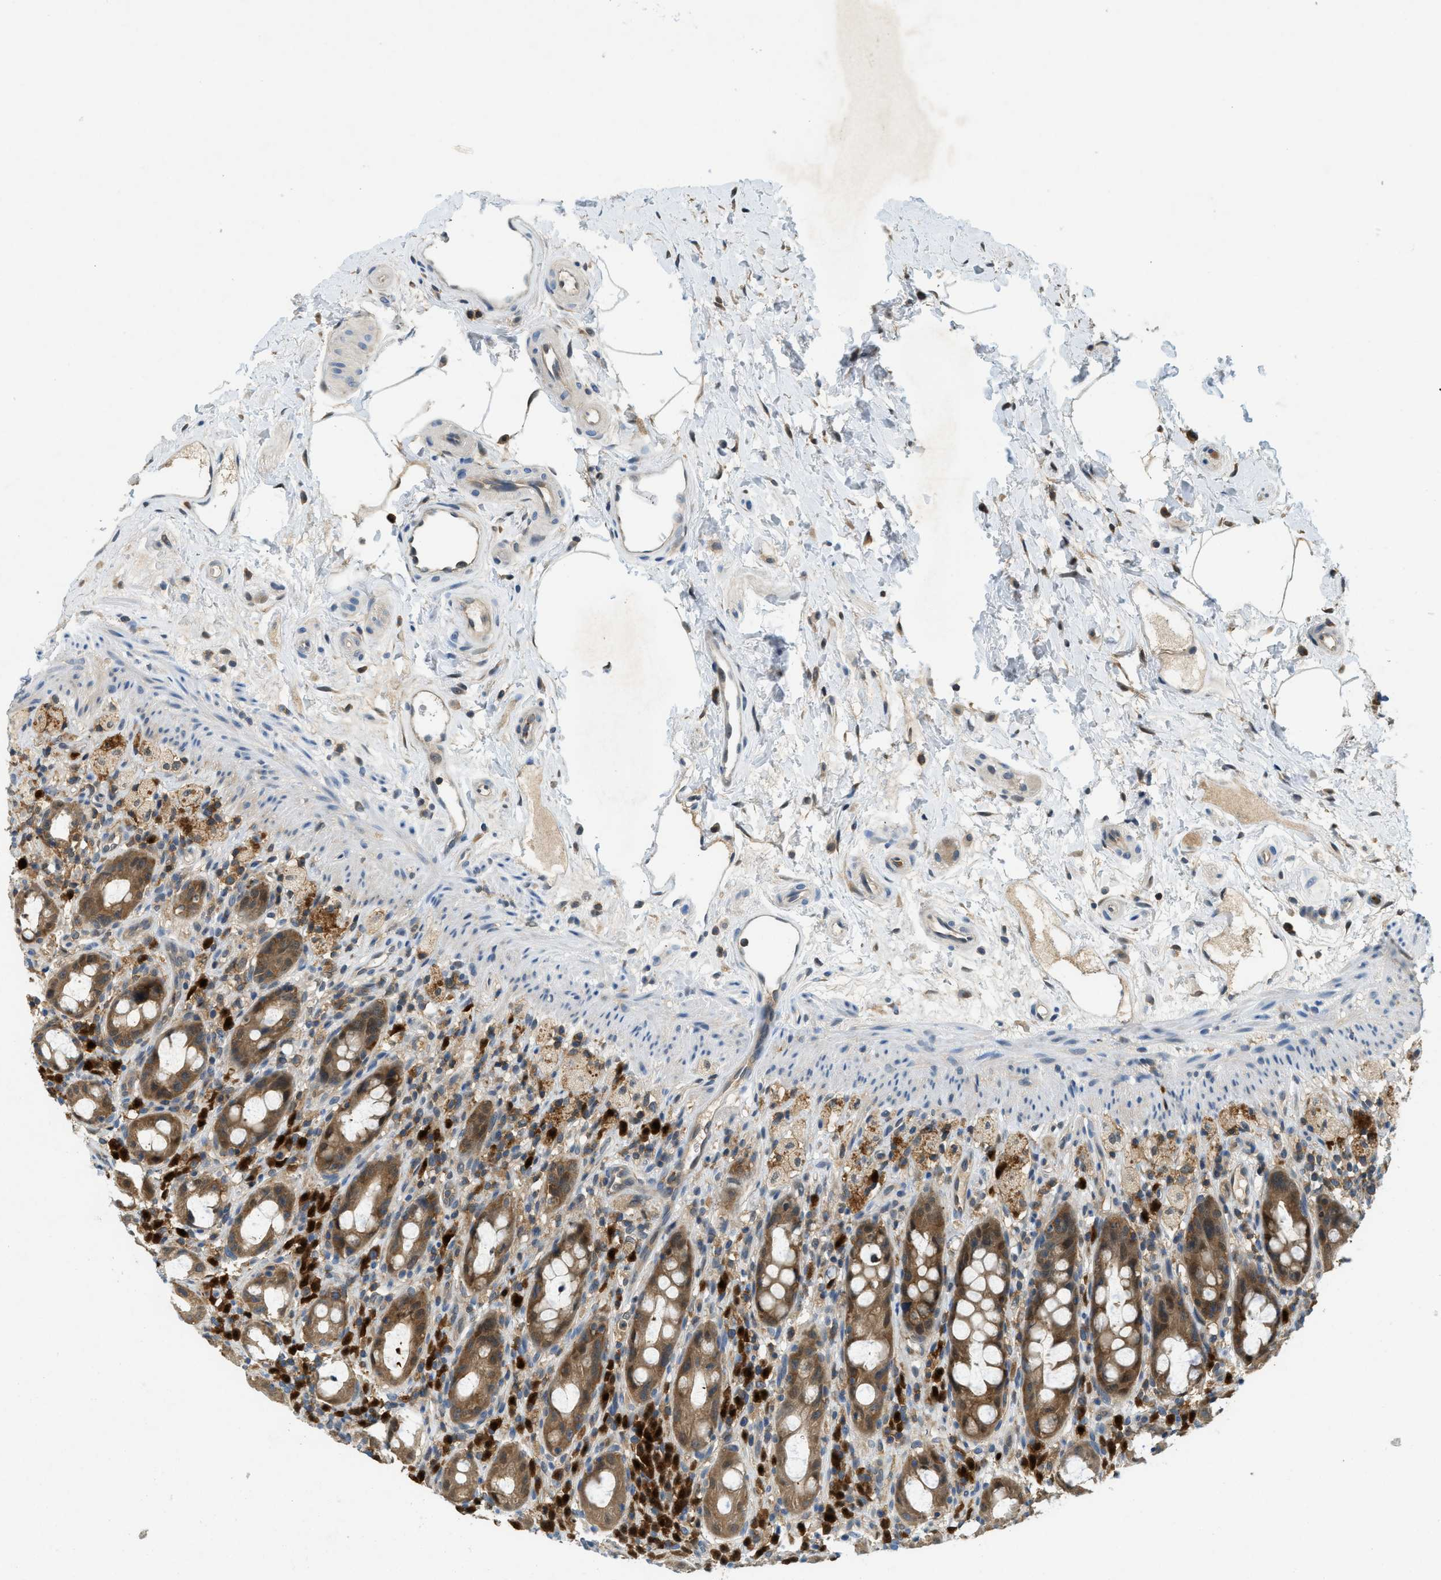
{"staining": {"intensity": "moderate", "quantity": ">75%", "location": "cytoplasmic/membranous"}, "tissue": "rectum", "cell_type": "Glandular cells", "image_type": "normal", "snomed": [{"axis": "morphology", "description": "Normal tissue, NOS"}, {"axis": "topography", "description": "Rectum"}], "caption": "This image shows immunohistochemistry (IHC) staining of benign rectum, with medium moderate cytoplasmic/membranous expression in approximately >75% of glandular cells.", "gene": "GMPPB", "patient": {"sex": "male", "age": 44}}